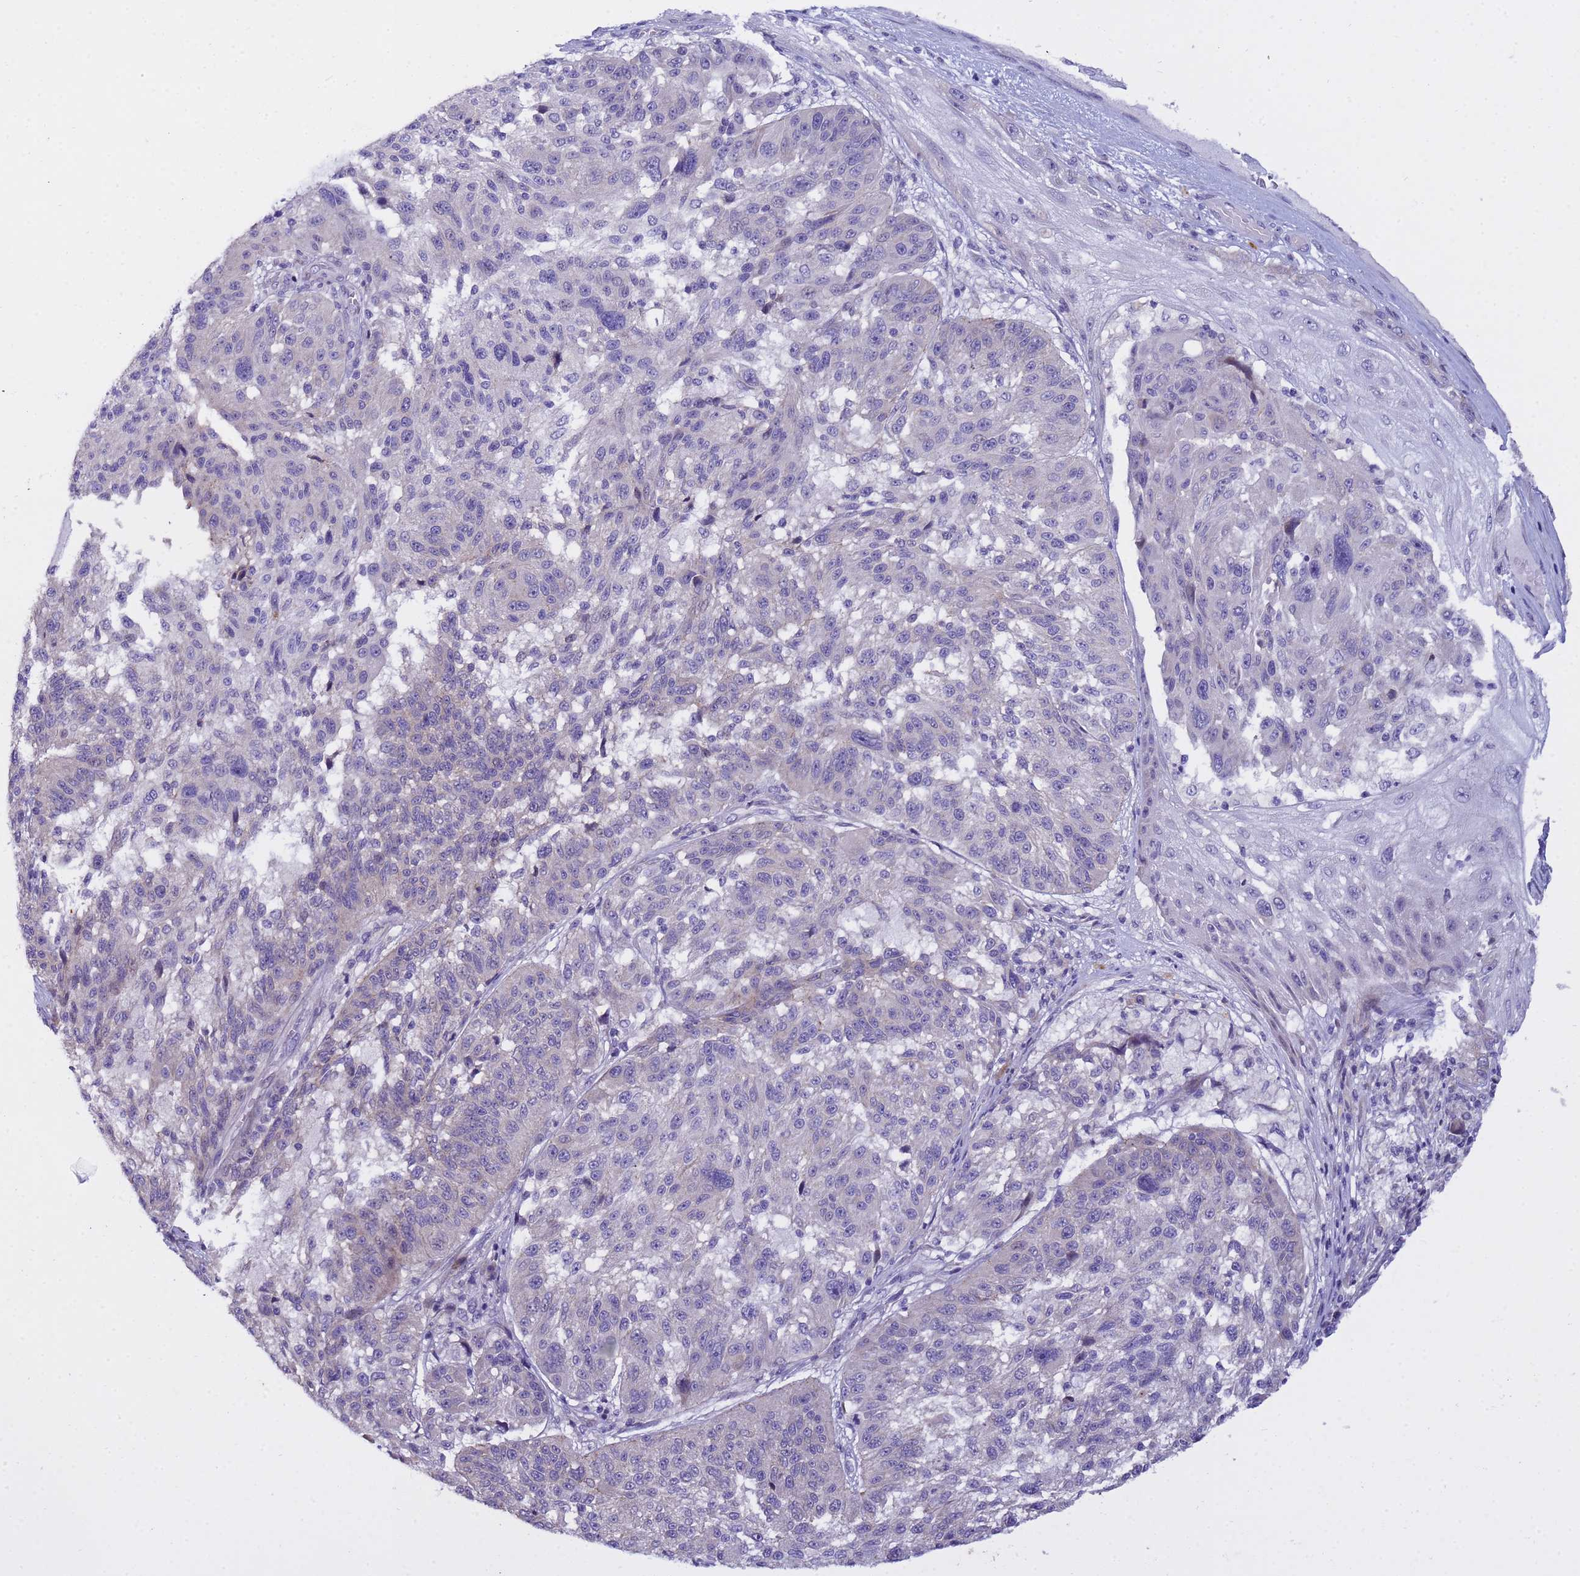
{"staining": {"intensity": "weak", "quantity": "<25%", "location": "cytoplasmic/membranous"}, "tissue": "melanoma", "cell_type": "Tumor cells", "image_type": "cancer", "snomed": [{"axis": "morphology", "description": "Malignant melanoma, NOS"}, {"axis": "topography", "description": "Skin"}], "caption": "IHC histopathology image of neoplastic tissue: malignant melanoma stained with DAB demonstrates no significant protein positivity in tumor cells. The staining is performed using DAB brown chromogen with nuclei counter-stained in using hematoxylin.", "gene": "IGSF11", "patient": {"sex": "male", "age": 53}}